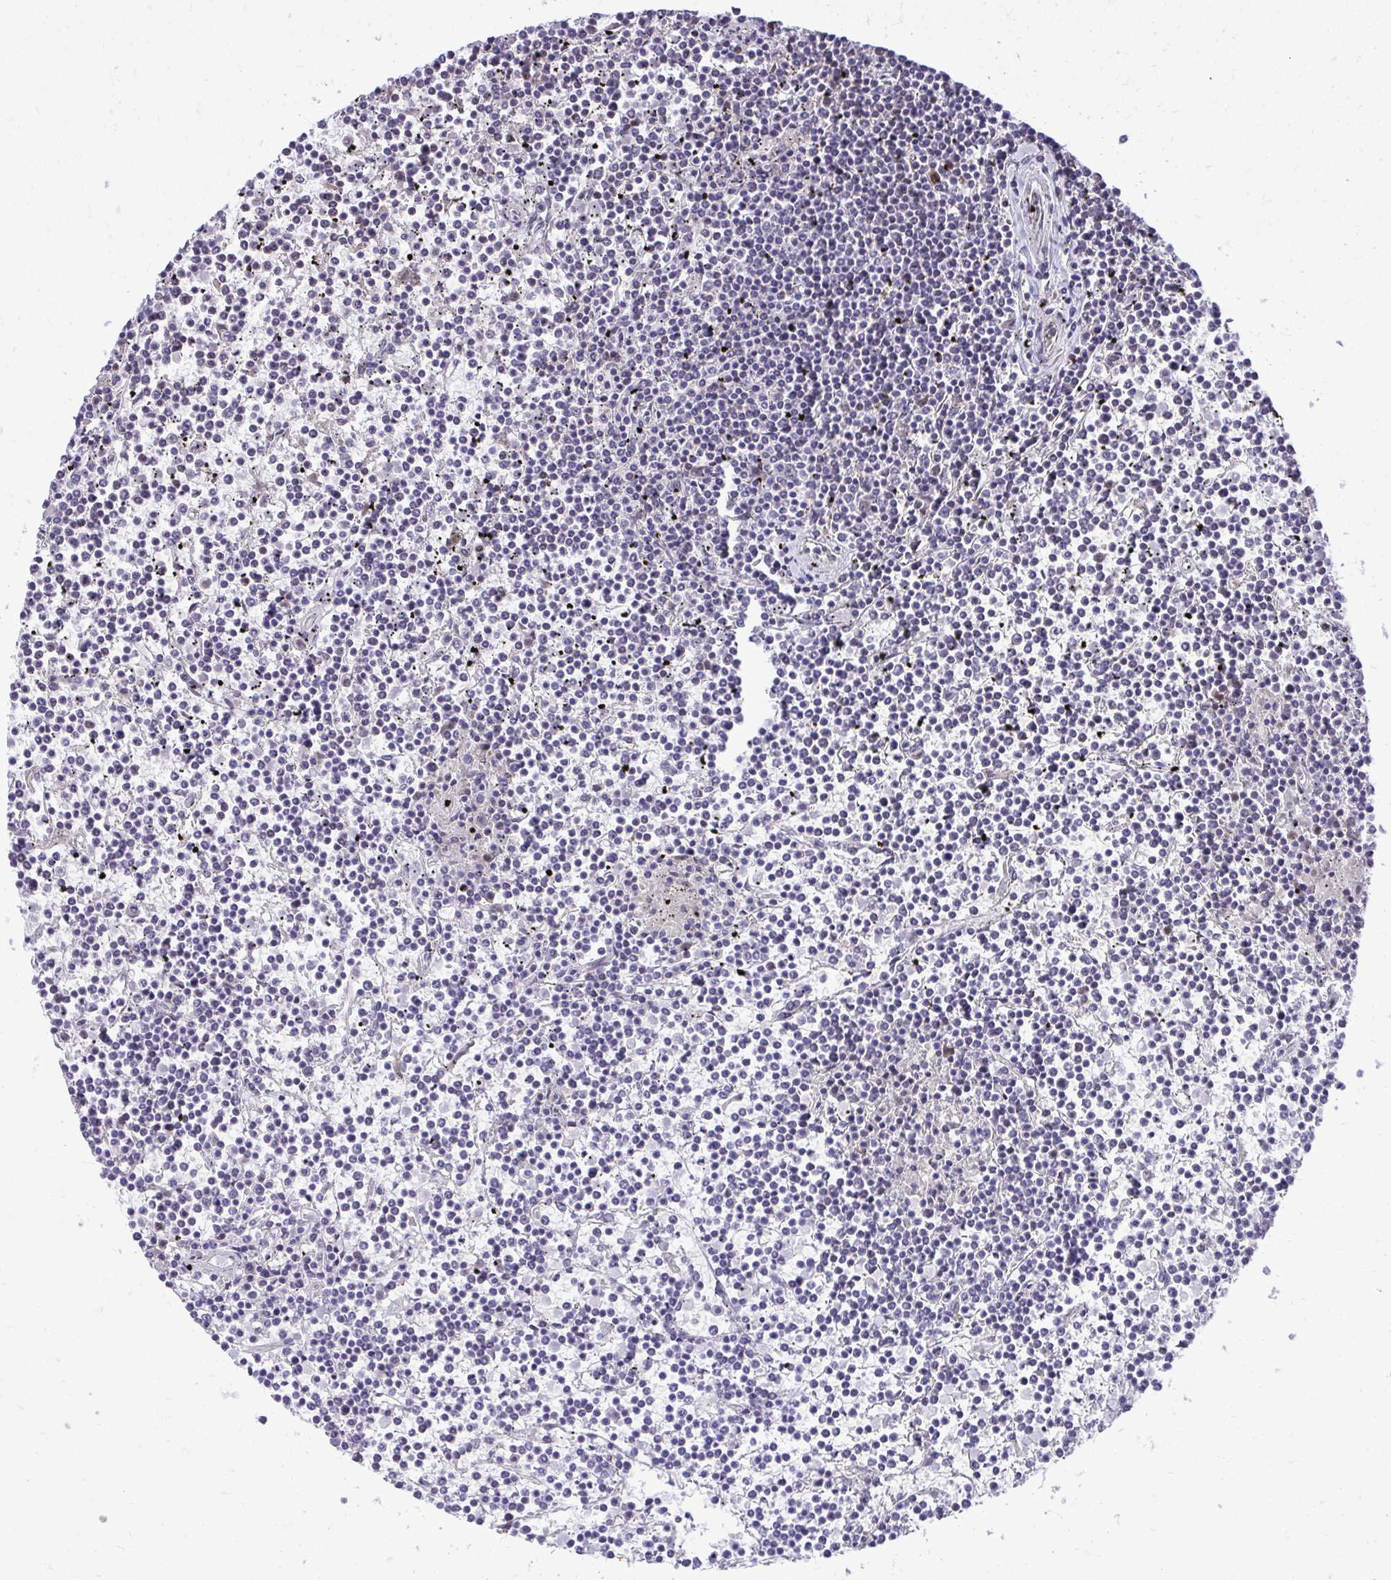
{"staining": {"intensity": "negative", "quantity": "none", "location": "none"}, "tissue": "lymphoma", "cell_type": "Tumor cells", "image_type": "cancer", "snomed": [{"axis": "morphology", "description": "Malignant lymphoma, non-Hodgkin's type, Low grade"}, {"axis": "topography", "description": "Spleen"}], "caption": "The immunohistochemistry (IHC) micrograph has no significant staining in tumor cells of lymphoma tissue. Brightfield microscopy of immunohistochemistry stained with DAB (brown) and hematoxylin (blue), captured at high magnification.", "gene": "DLX4", "patient": {"sex": "female", "age": 19}}